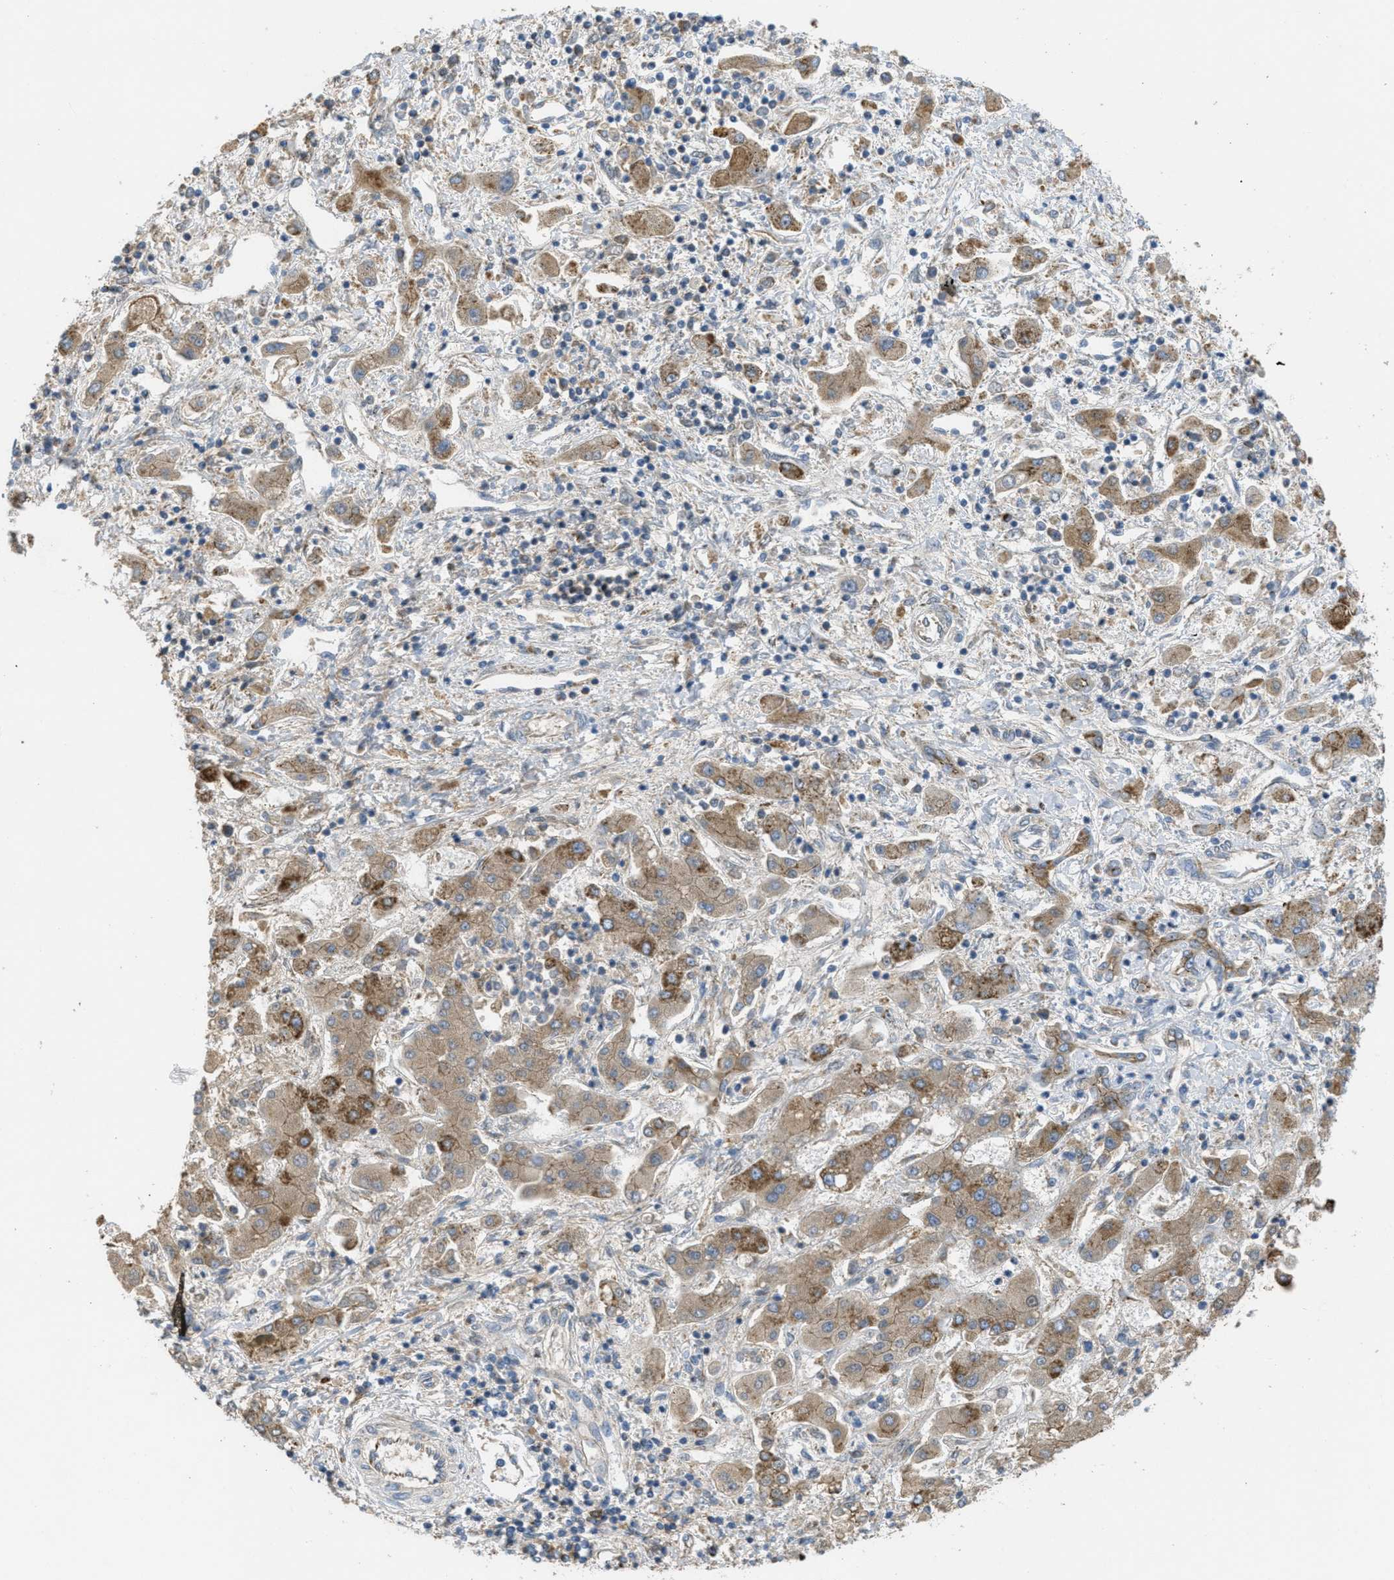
{"staining": {"intensity": "strong", "quantity": ">75%", "location": "cytoplasmic/membranous"}, "tissue": "liver cancer", "cell_type": "Tumor cells", "image_type": "cancer", "snomed": [{"axis": "morphology", "description": "Cholangiocarcinoma"}, {"axis": "topography", "description": "Liver"}], "caption": "About >75% of tumor cells in liver cancer (cholangiocarcinoma) show strong cytoplasmic/membranous protein positivity as visualized by brown immunohistochemical staining.", "gene": "BTN3A1", "patient": {"sex": "male", "age": 50}}